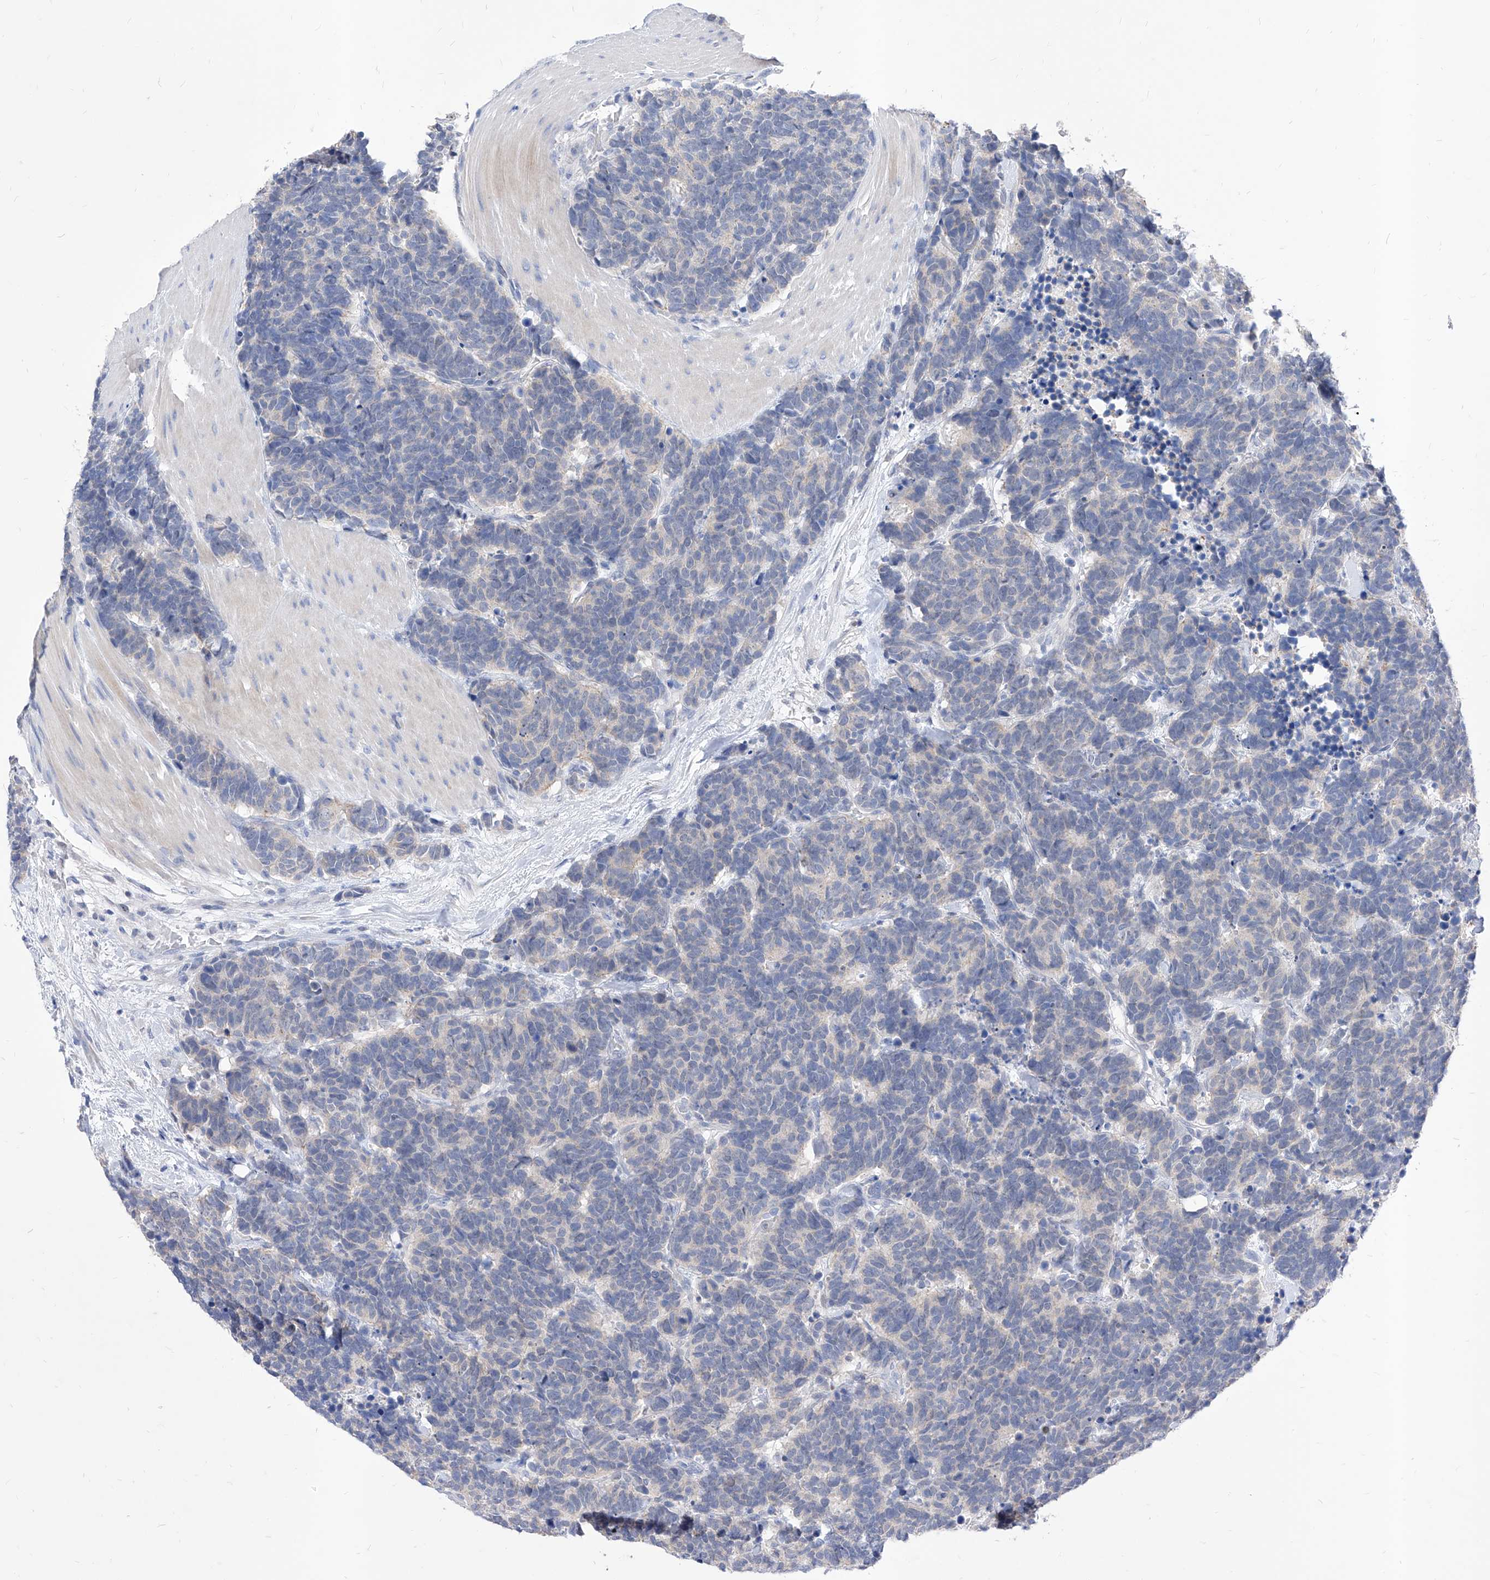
{"staining": {"intensity": "negative", "quantity": "none", "location": "none"}, "tissue": "carcinoid", "cell_type": "Tumor cells", "image_type": "cancer", "snomed": [{"axis": "morphology", "description": "Carcinoma, NOS"}, {"axis": "morphology", "description": "Carcinoid, malignant, NOS"}, {"axis": "topography", "description": "Urinary bladder"}], "caption": "Tumor cells are negative for brown protein staining in carcinoid (malignant).", "gene": "VAX1", "patient": {"sex": "male", "age": 57}}